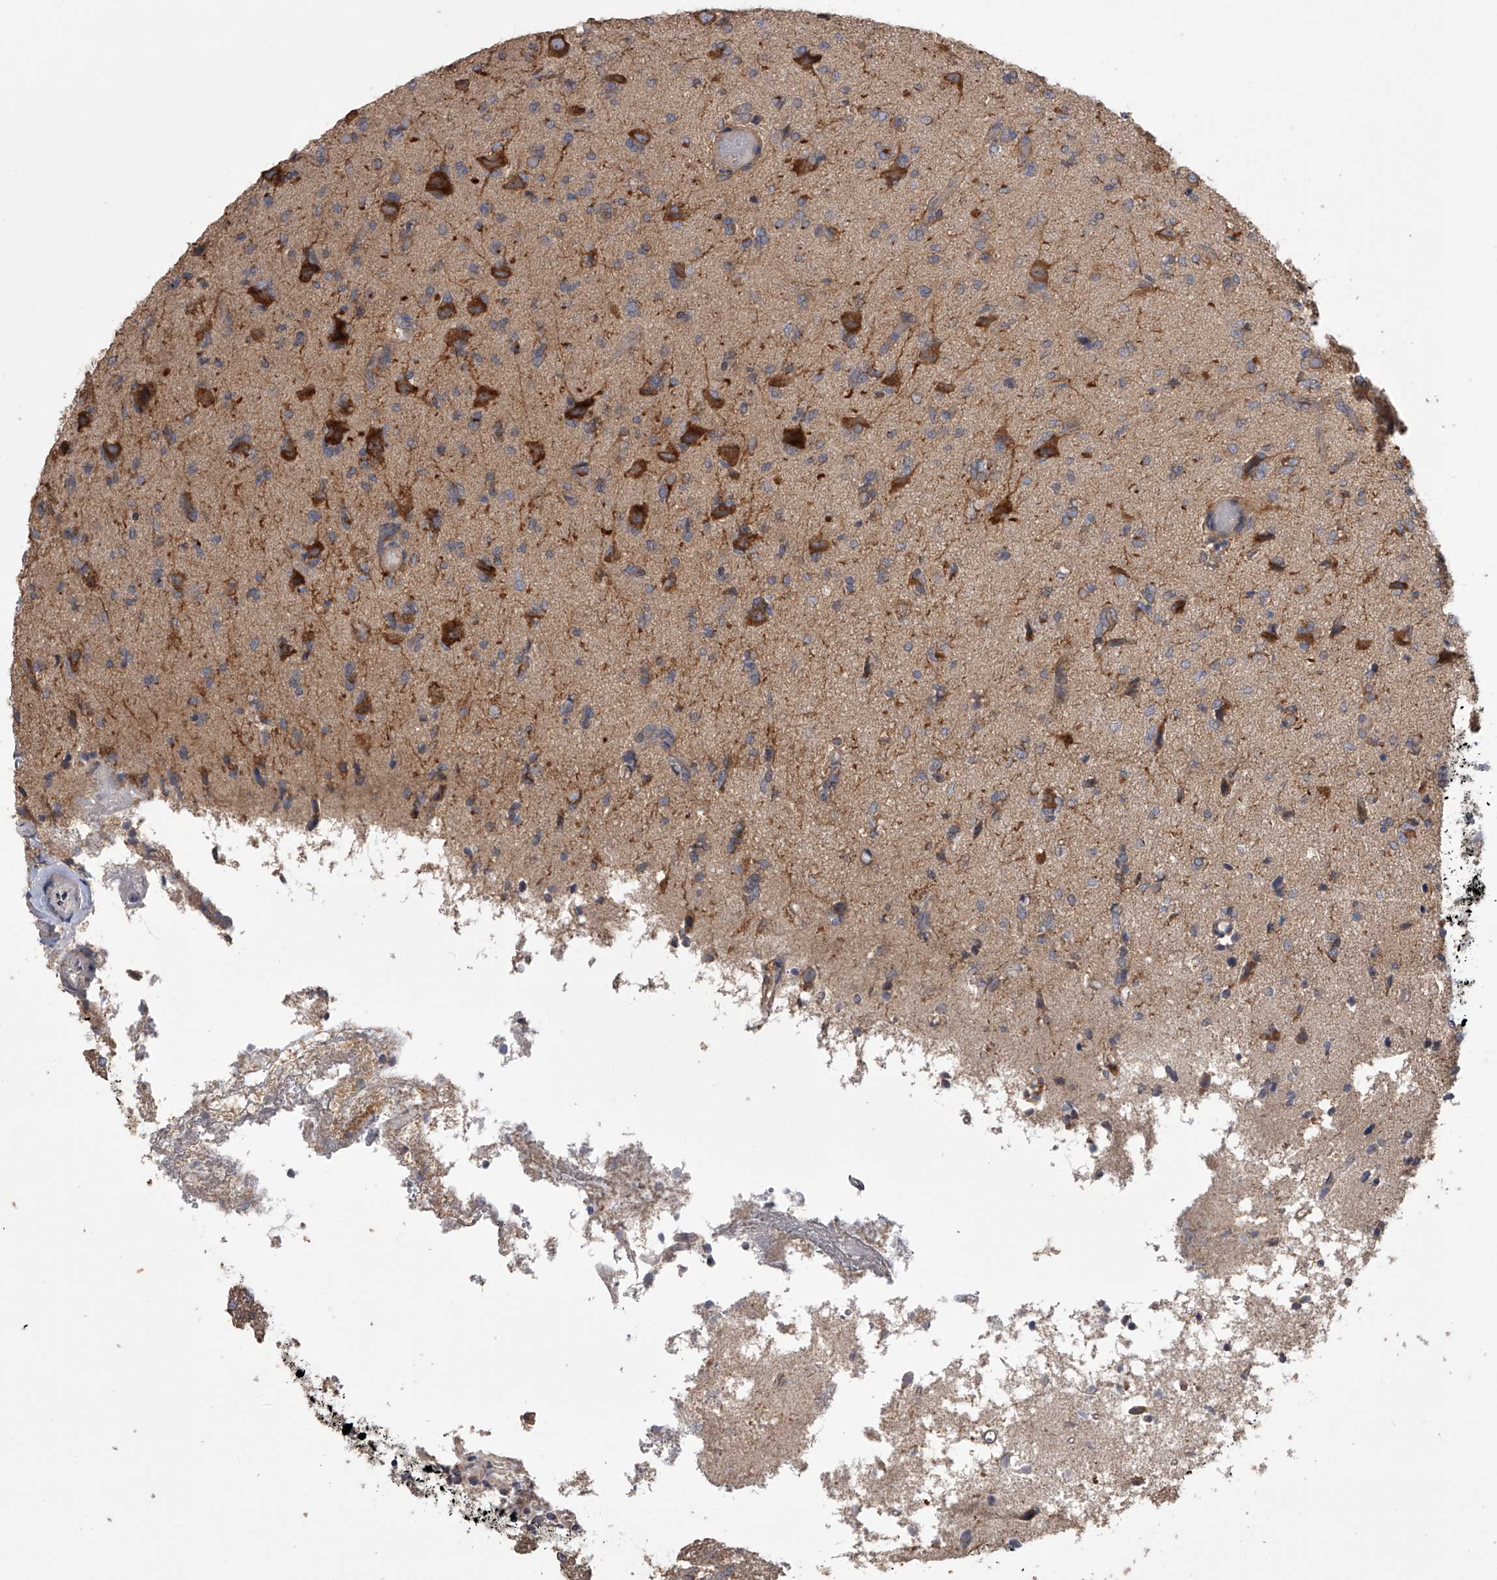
{"staining": {"intensity": "weak", "quantity": "25%-75%", "location": "cytoplasmic/membranous"}, "tissue": "glioma", "cell_type": "Tumor cells", "image_type": "cancer", "snomed": [{"axis": "morphology", "description": "Glioma, malignant, High grade"}, {"axis": "topography", "description": "Brain"}], "caption": "About 25%-75% of tumor cells in human glioma reveal weak cytoplasmic/membranous protein staining as visualized by brown immunohistochemical staining.", "gene": "ZNF343", "patient": {"sex": "female", "age": 59}}